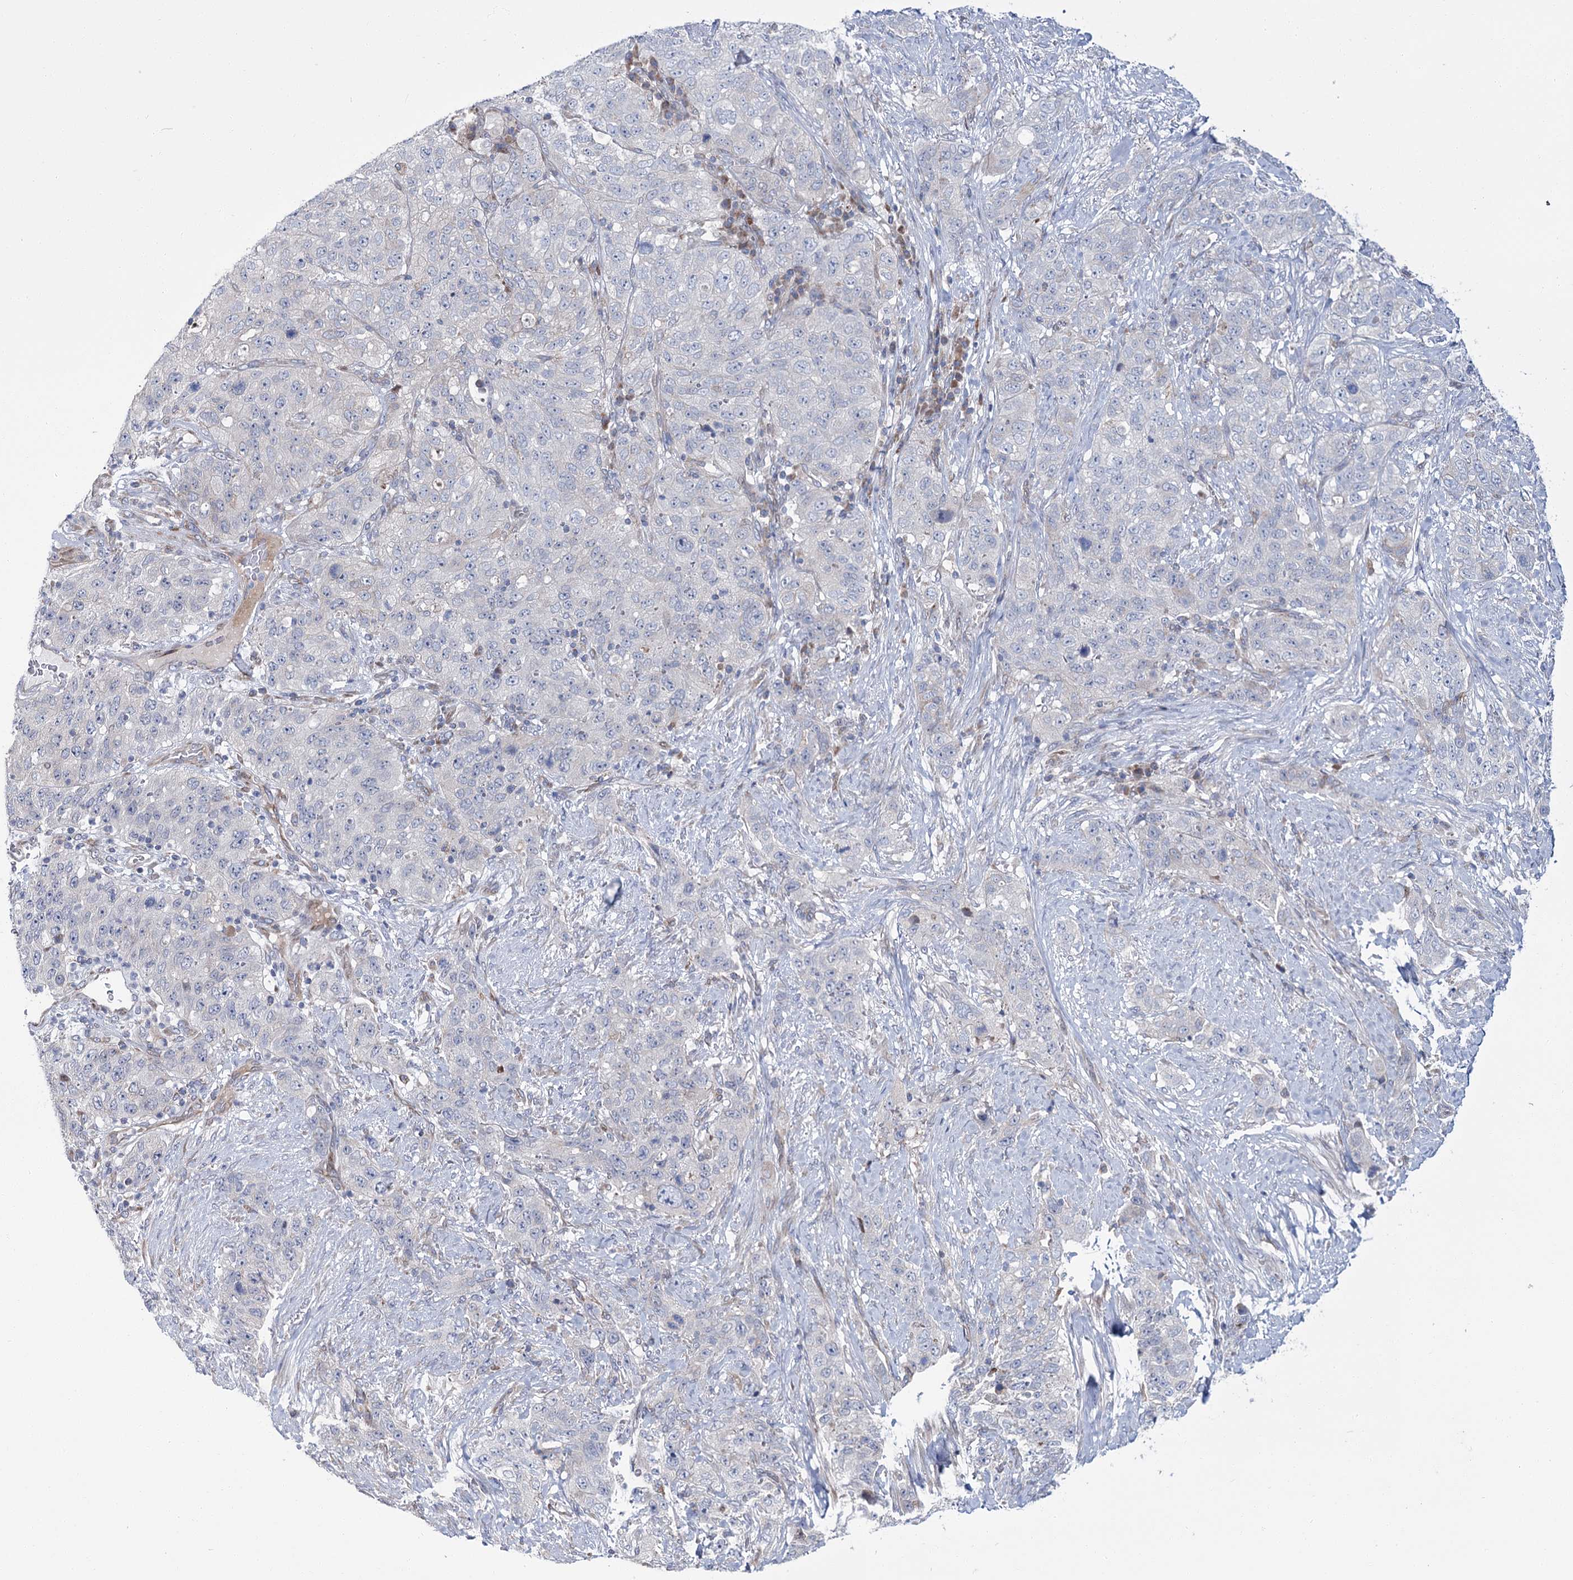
{"staining": {"intensity": "negative", "quantity": "none", "location": "none"}, "tissue": "stomach cancer", "cell_type": "Tumor cells", "image_type": "cancer", "snomed": [{"axis": "morphology", "description": "Adenocarcinoma, NOS"}, {"axis": "topography", "description": "Stomach"}], "caption": "A high-resolution image shows immunohistochemistry staining of stomach cancer (adenocarcinoma), which reveals no significant positivity in tumor cells.", "gene": "CPLANE1", "patient": {"sex": "male", "age": 48}}